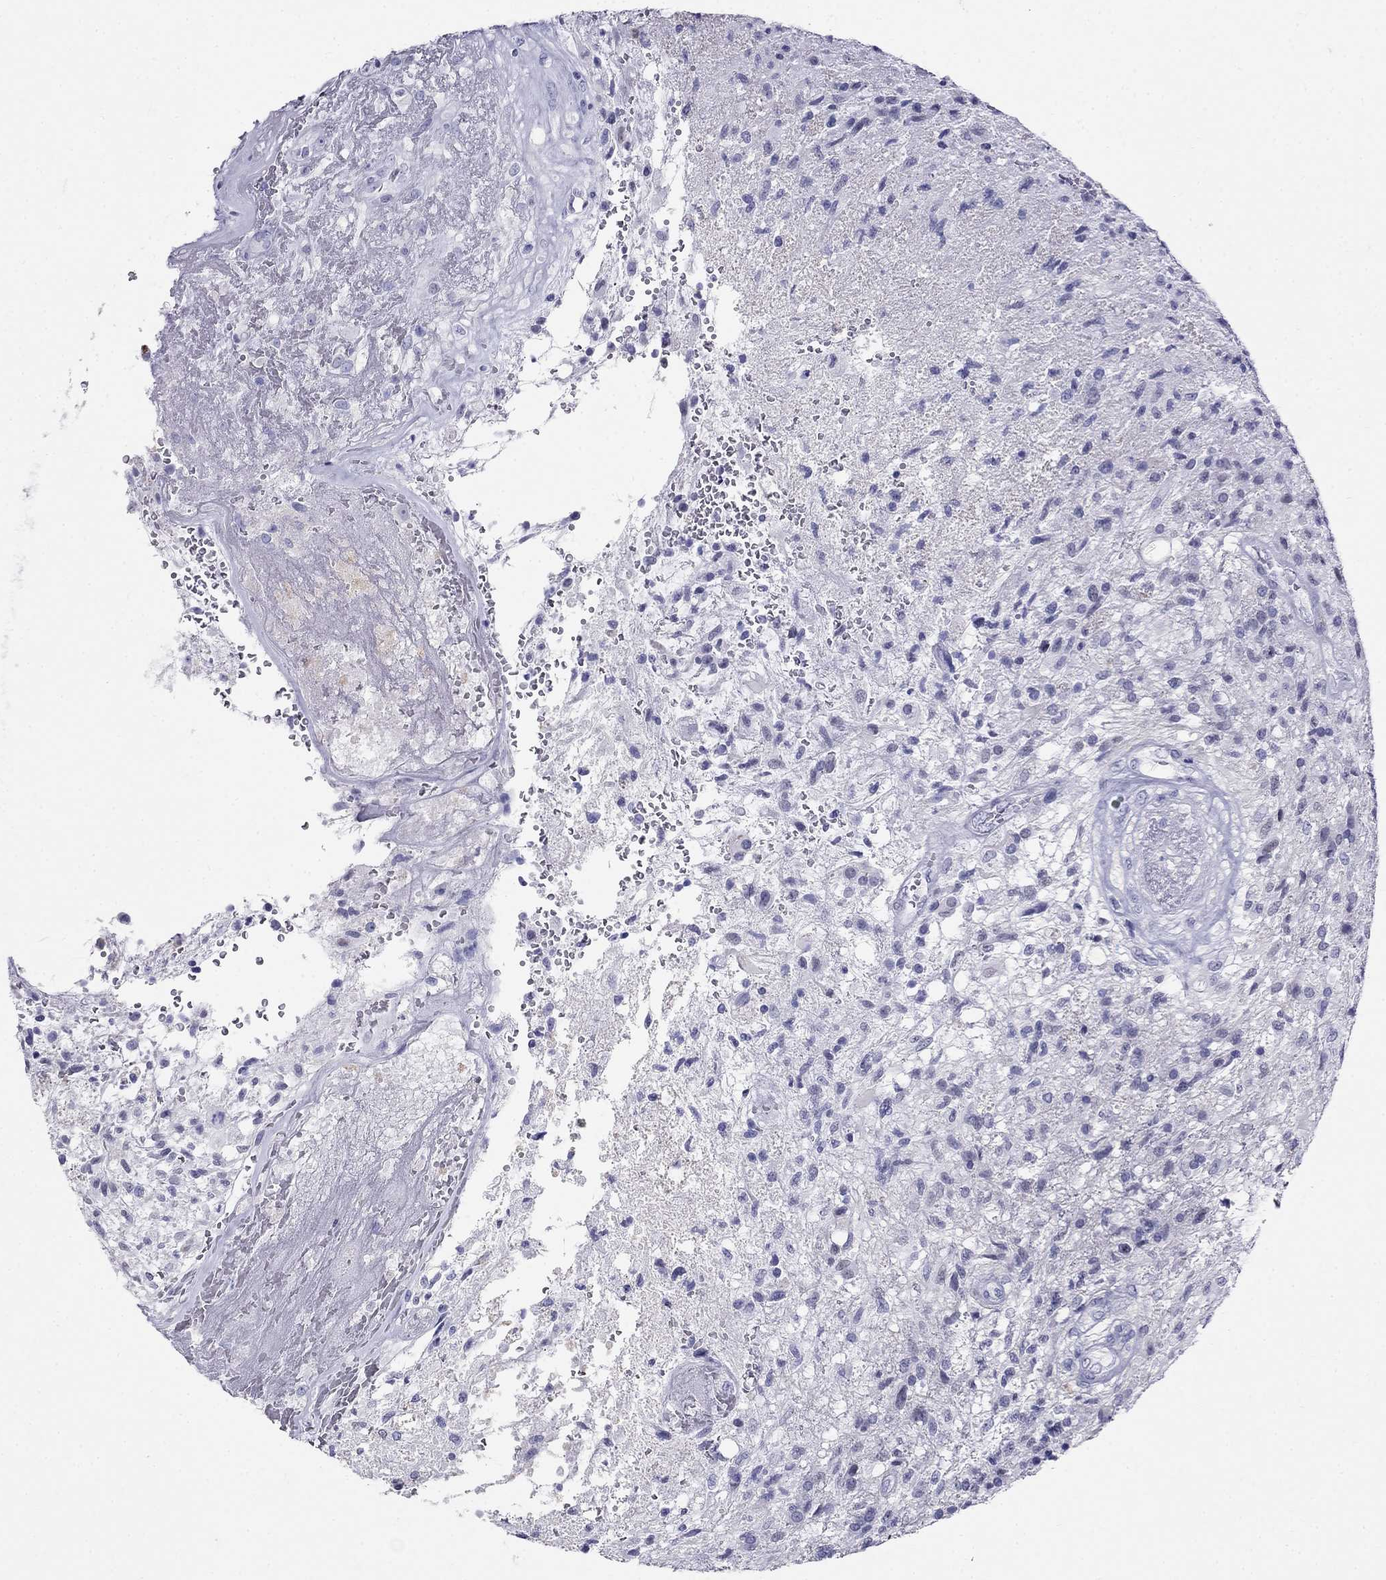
{"staining": {"intensity": "negative", "quantity": "none", "location": "none"}, "tissue": "glioma", "cell_type": "Tumor cells", "image_type": "cancer", "snomed": [{"axis": "morphology", "description": "Glioma, malignant, High grade"}, {"axis": "topography", "description": "Brain"}], "caption": "The image displays no significant positivity in tumor cells of malignant high-grade glioma. The staining is performed using DAB (3,3'-diaminobenzidine) brown chromogen with nuclei counter-stained in using hematoxylin.", "gene": "PPP1R36", "patient": {"sex": "male", "age": 56}}